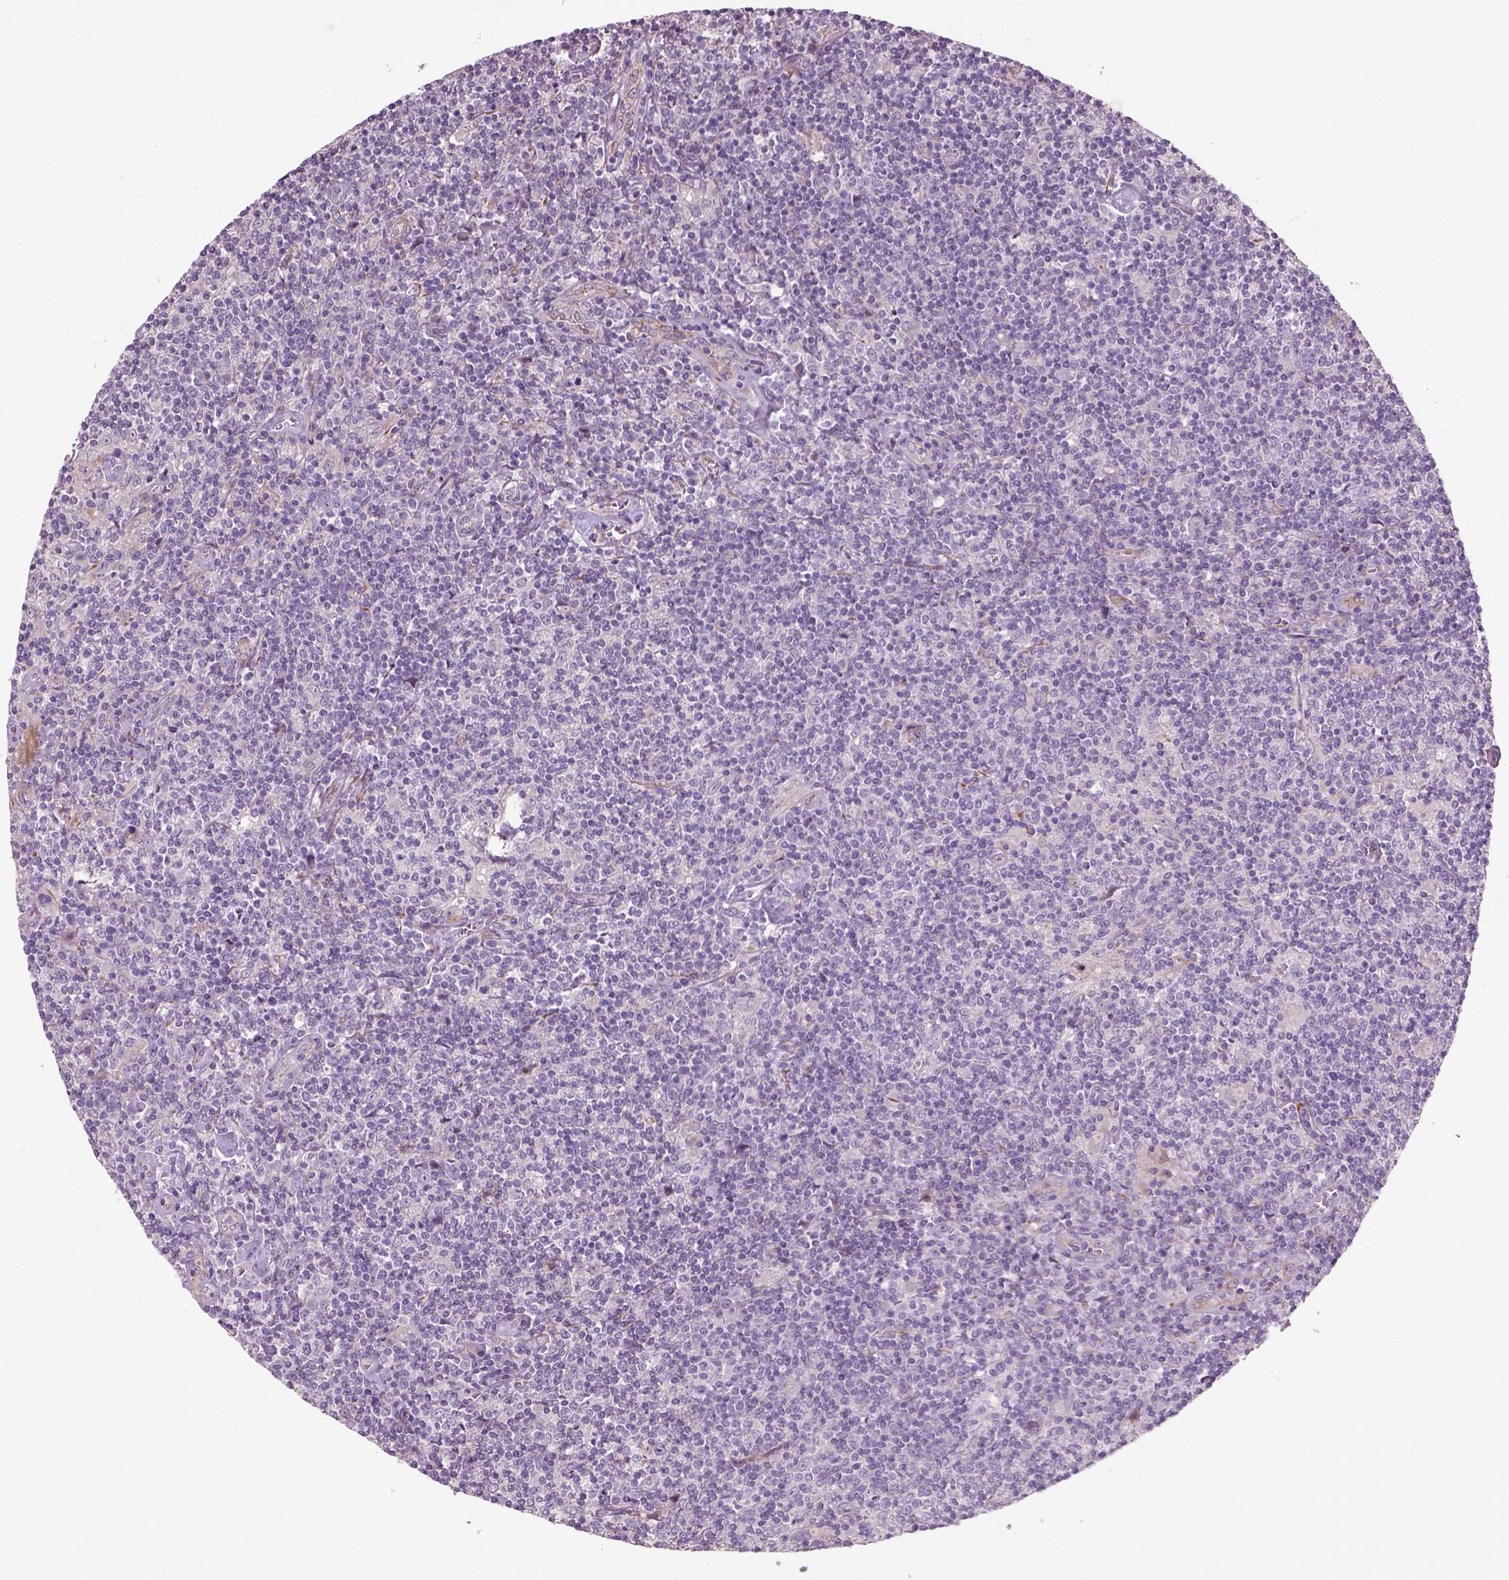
{"staining": {"intensity": "negative", "quantity": "none", "location": "none"}, "tissue": "lymphoma", "cell_type": "Tumor cells", "image_type": "cancer", "snomed": [{"axis": "morphology", "description": "Hodgkin's disease, NOS"}, {"axis": "topography", "description": "Lymph node"}], "caption": "Tumor cells are negative for protein expression in human lymphoma.", "gene": "PKP3", "patient": {"sex": "male", "age": 40}}